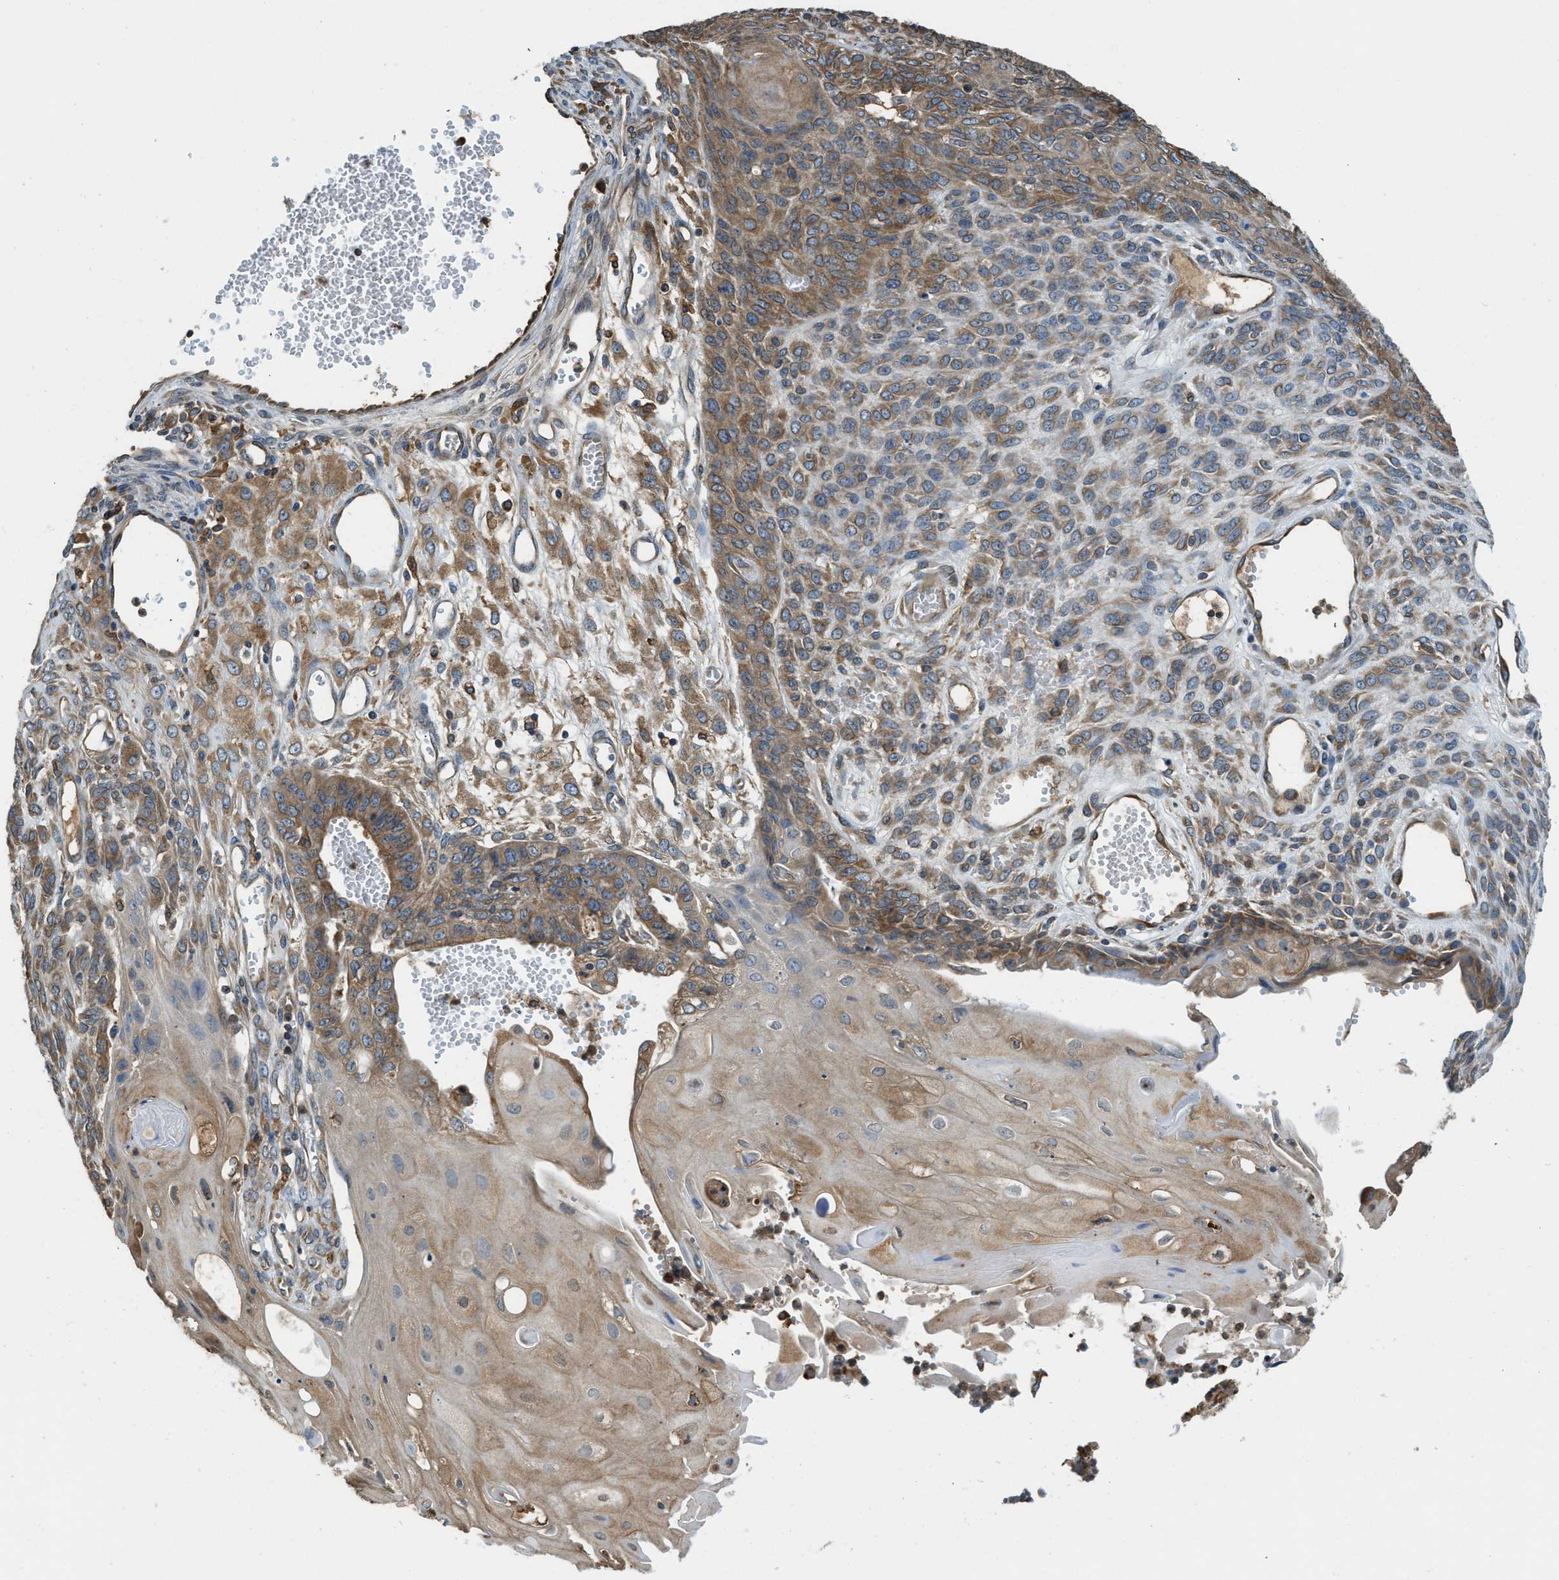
{"staining": {"intensity": "moderate", "quantity": ">75%", "location": "cytoplasmic/membranous"}, "tissue": "endometrial cancer", "cell_type": "Tumor cells", "image_type": "cancer", "snomed": [{"axis": "morphology", "description": "Adenocarcinoma, NOS"}, {"axis": "topography", "description": "Endometrium"}], "caption": "Immunohistochemical staining of human adenocarcinoma (endometrial) exhibits moderate cytoplasmic/membranous protein positivity in approximately >75% of tumor cells.", "gene": "BCAP31", "patient": {"sex": "female", "age": 32}}